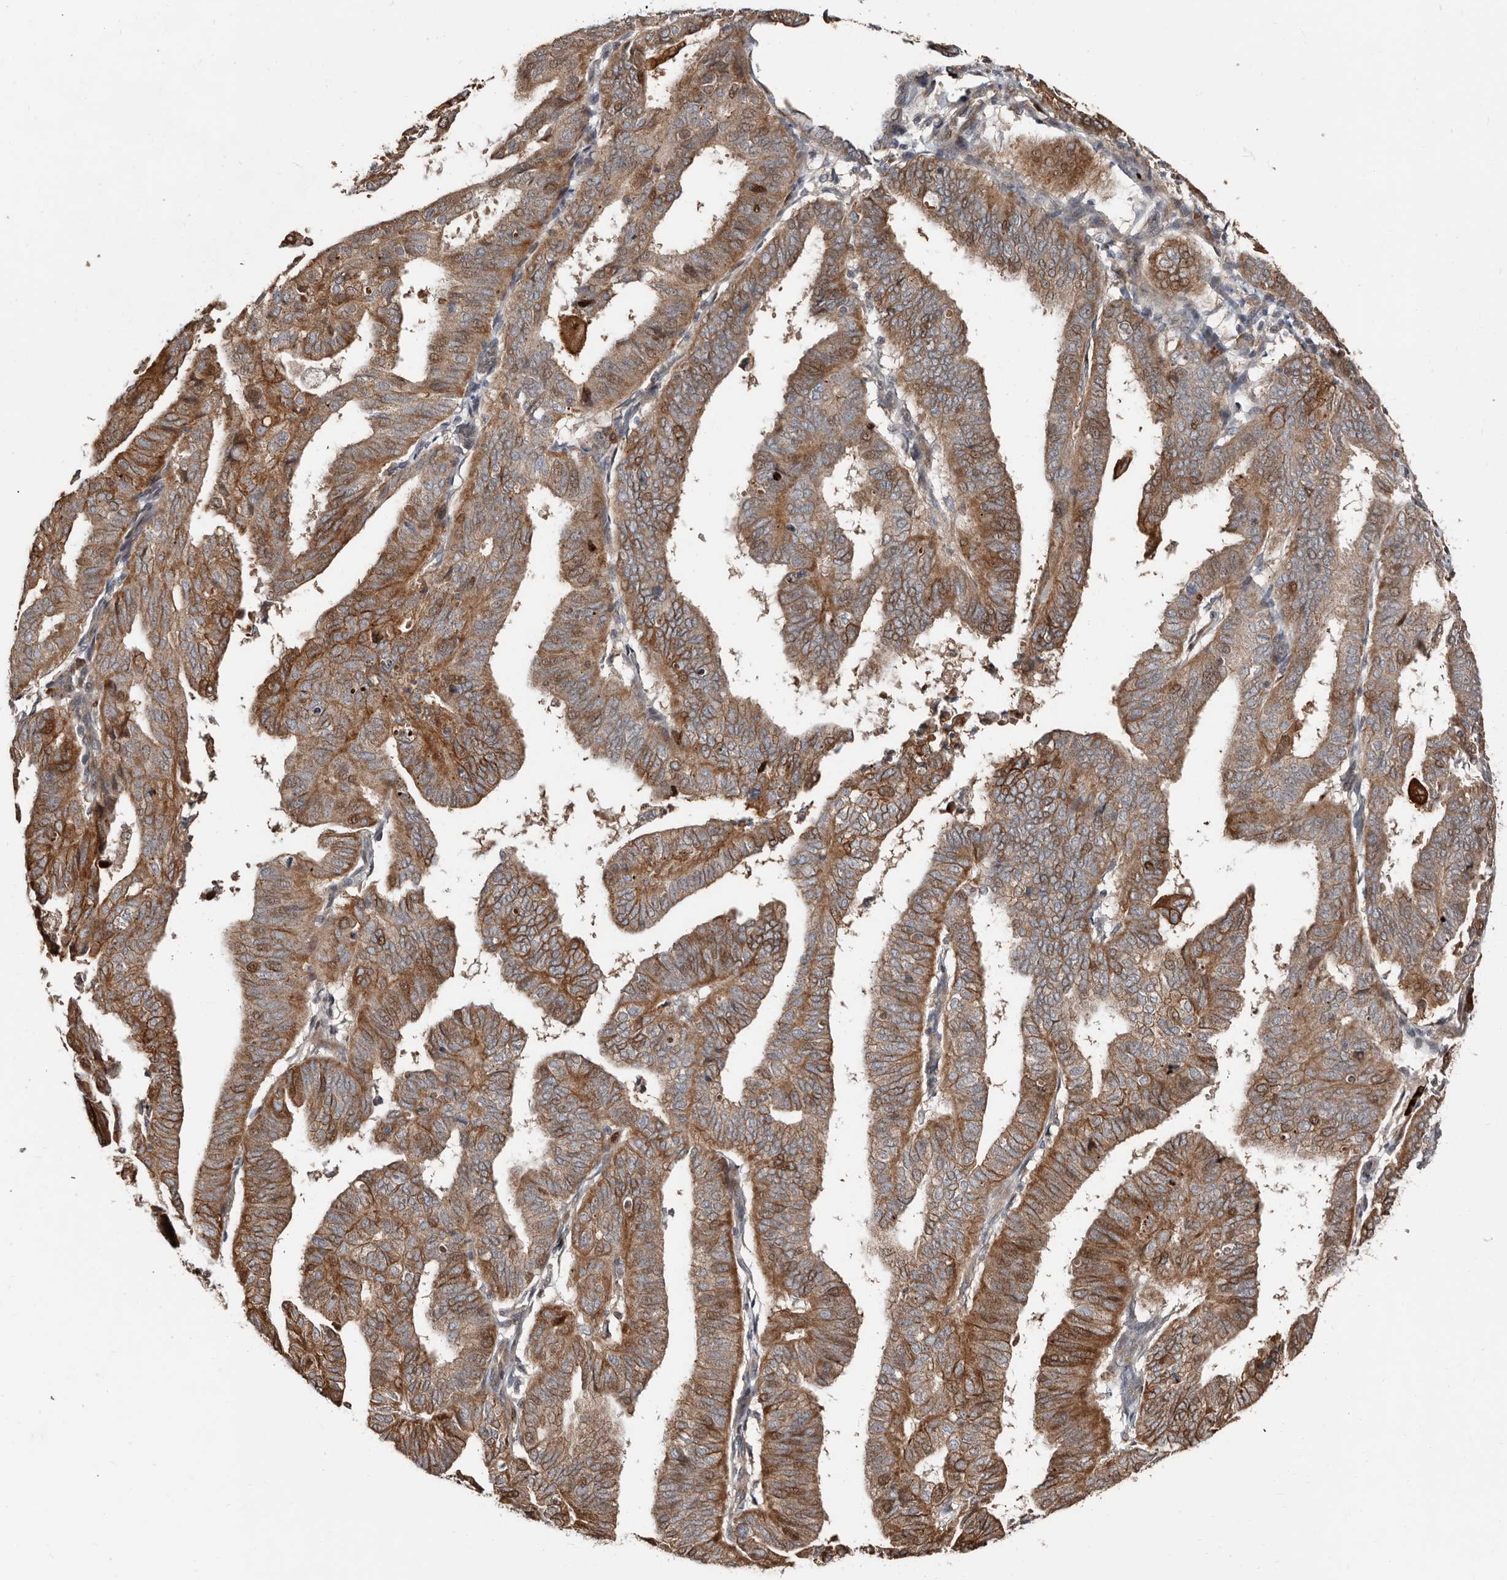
{"staining": {"intensity": "strong", "quantity": ">75%", "location": "cytoplasmic/membranous"}, "tissue": "endometrial cancer", "cell_type": "Tumor cells", "image_type": "cancer", "snomed": [{"axis": "morphology", "description": "Adenocarcinoma, NOS"}, {"axis": "topography", "description": "Uterus"}], "caption": "A photomicrograph showing strong cytoplasmic/membranous expression in approximately >75% of tumor cells in adenocarcinoma (endometrial), as visualized by brown immunohistochemical staining.", "gene": "SMYD4", "patient": {"sex": "female", "age": 77}}